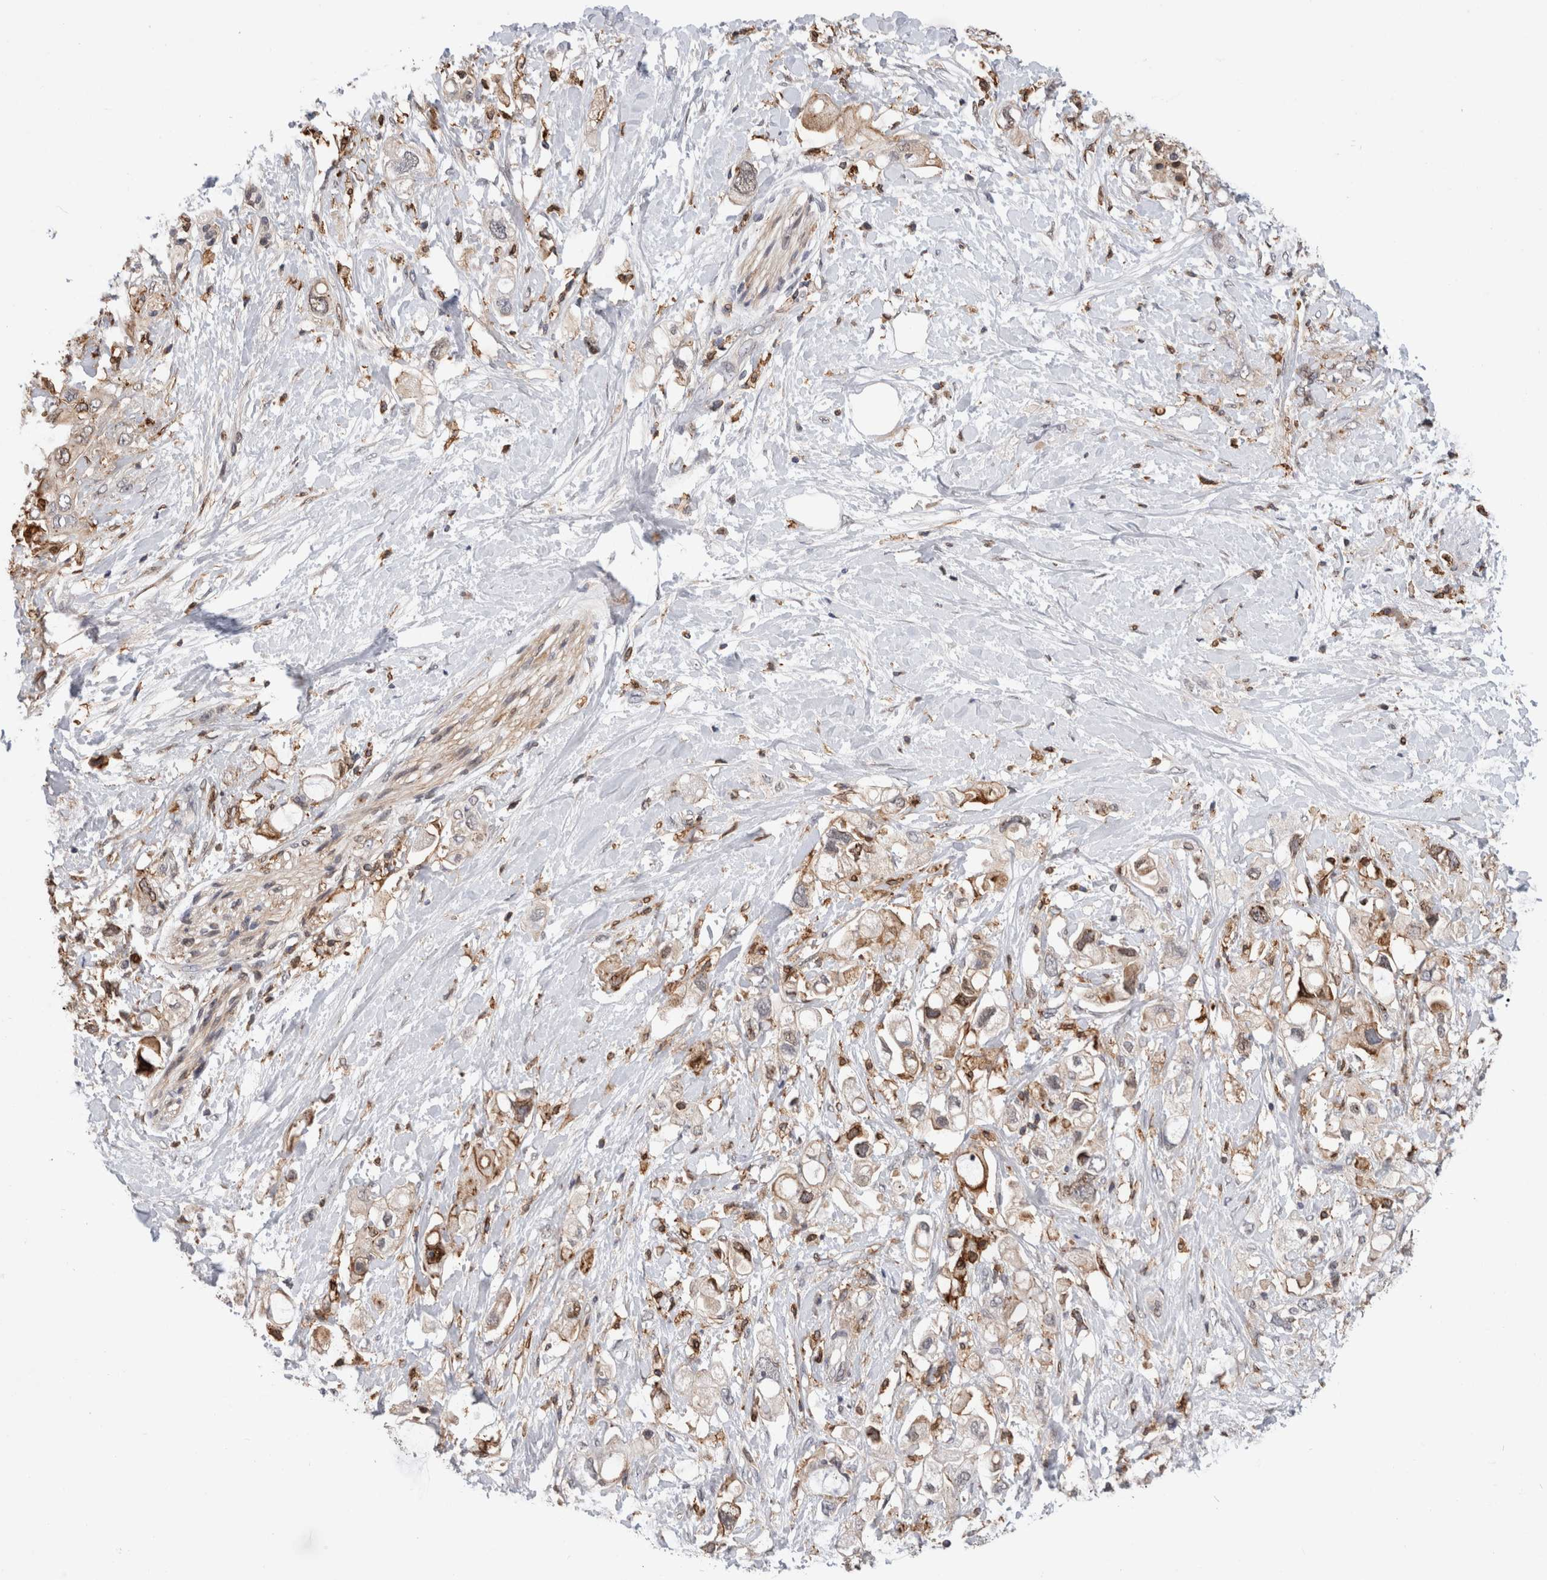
{"staining": {"intensity": "moderate", "quantity": "<25%", "location": "cytoplasmic/membranous,nuclear"}, "tissue": "pancreatic cancer", "cell_type": "Tumor cells", "image_type": "cancer", "snomed": [{"axis": "morphology", "description": "Adenocarcinoma, NOS"}, {"axis": "topography", "description": "Pancreas"}], "caption": "Tumor cells demonstrate low levels of moderate cytoplasmic/membranous and nuclear positivity in about <25% of cells in human adenocarcinoma (pancreatic). (DAB (3,3'-diaminobenzidine) IHC with brightfield microscopy, high magnification).", "gene": "CCDC88B", "patient": {"sex": "female", "age": 56}}